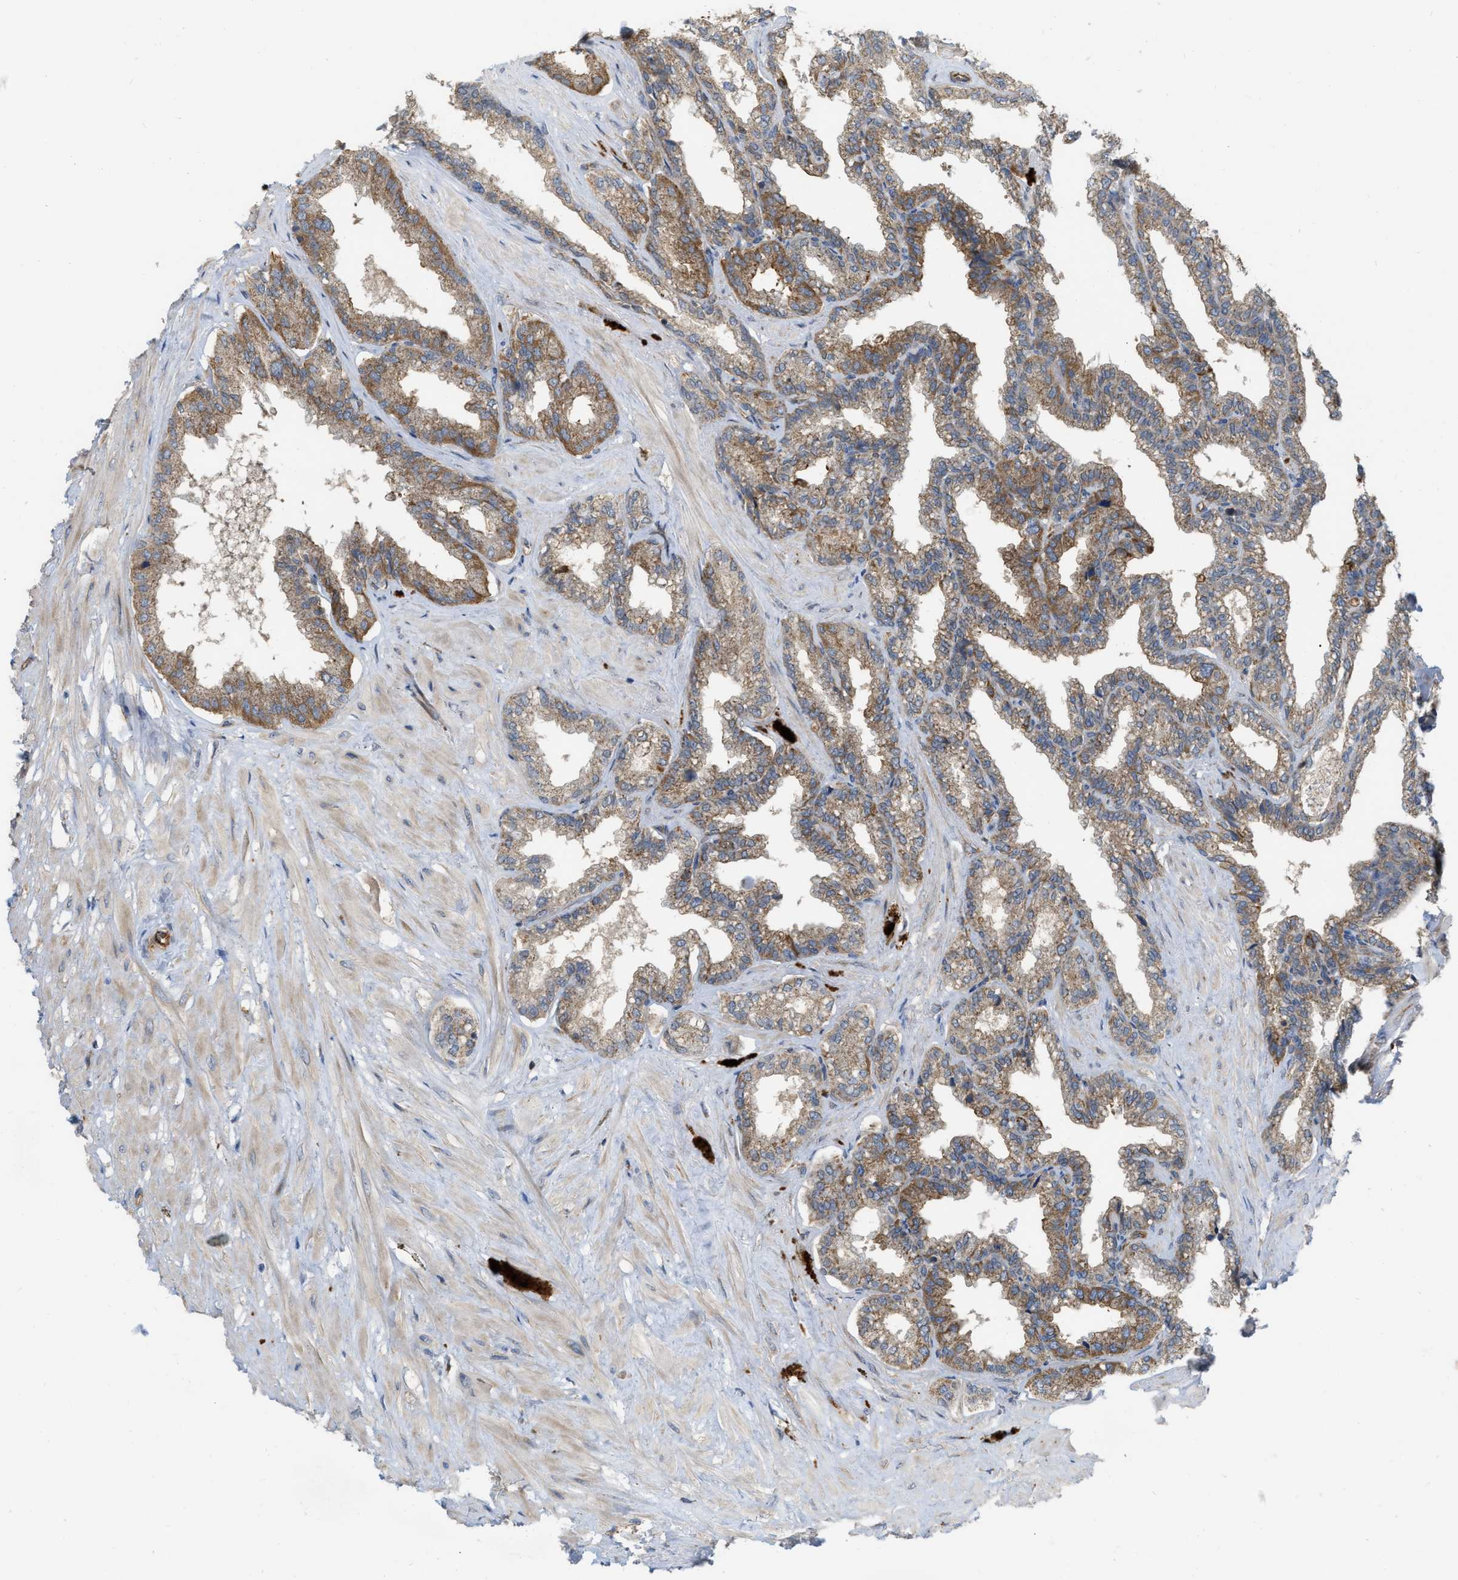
{"staining": {"intensity": "moderate", "quantity": ">75%", "location": "cytoplasmic/membranous"}, "tissue": "seminal vesicle", "cell_type": "Glandular cells", "image_type": "normal", "snomed": [{"axis": "morphology", "description": "Normal tissue, NOS"}, {"axis": "topography", "description": "Seminal veicle"}], "caption": "Immunohistochemistry (IHC) (DAB) staining of normal seminal vesicle exhibits moderate cytoplasmic/membranous protein expression in about >75% of glandular cells. Using DAB (brown) and hematoxylin (blue) stains, captured at high magnification using brightfield microscopy.", "gene": "NAPEPLD", "patient": {"sex": "male", "age": 46}}